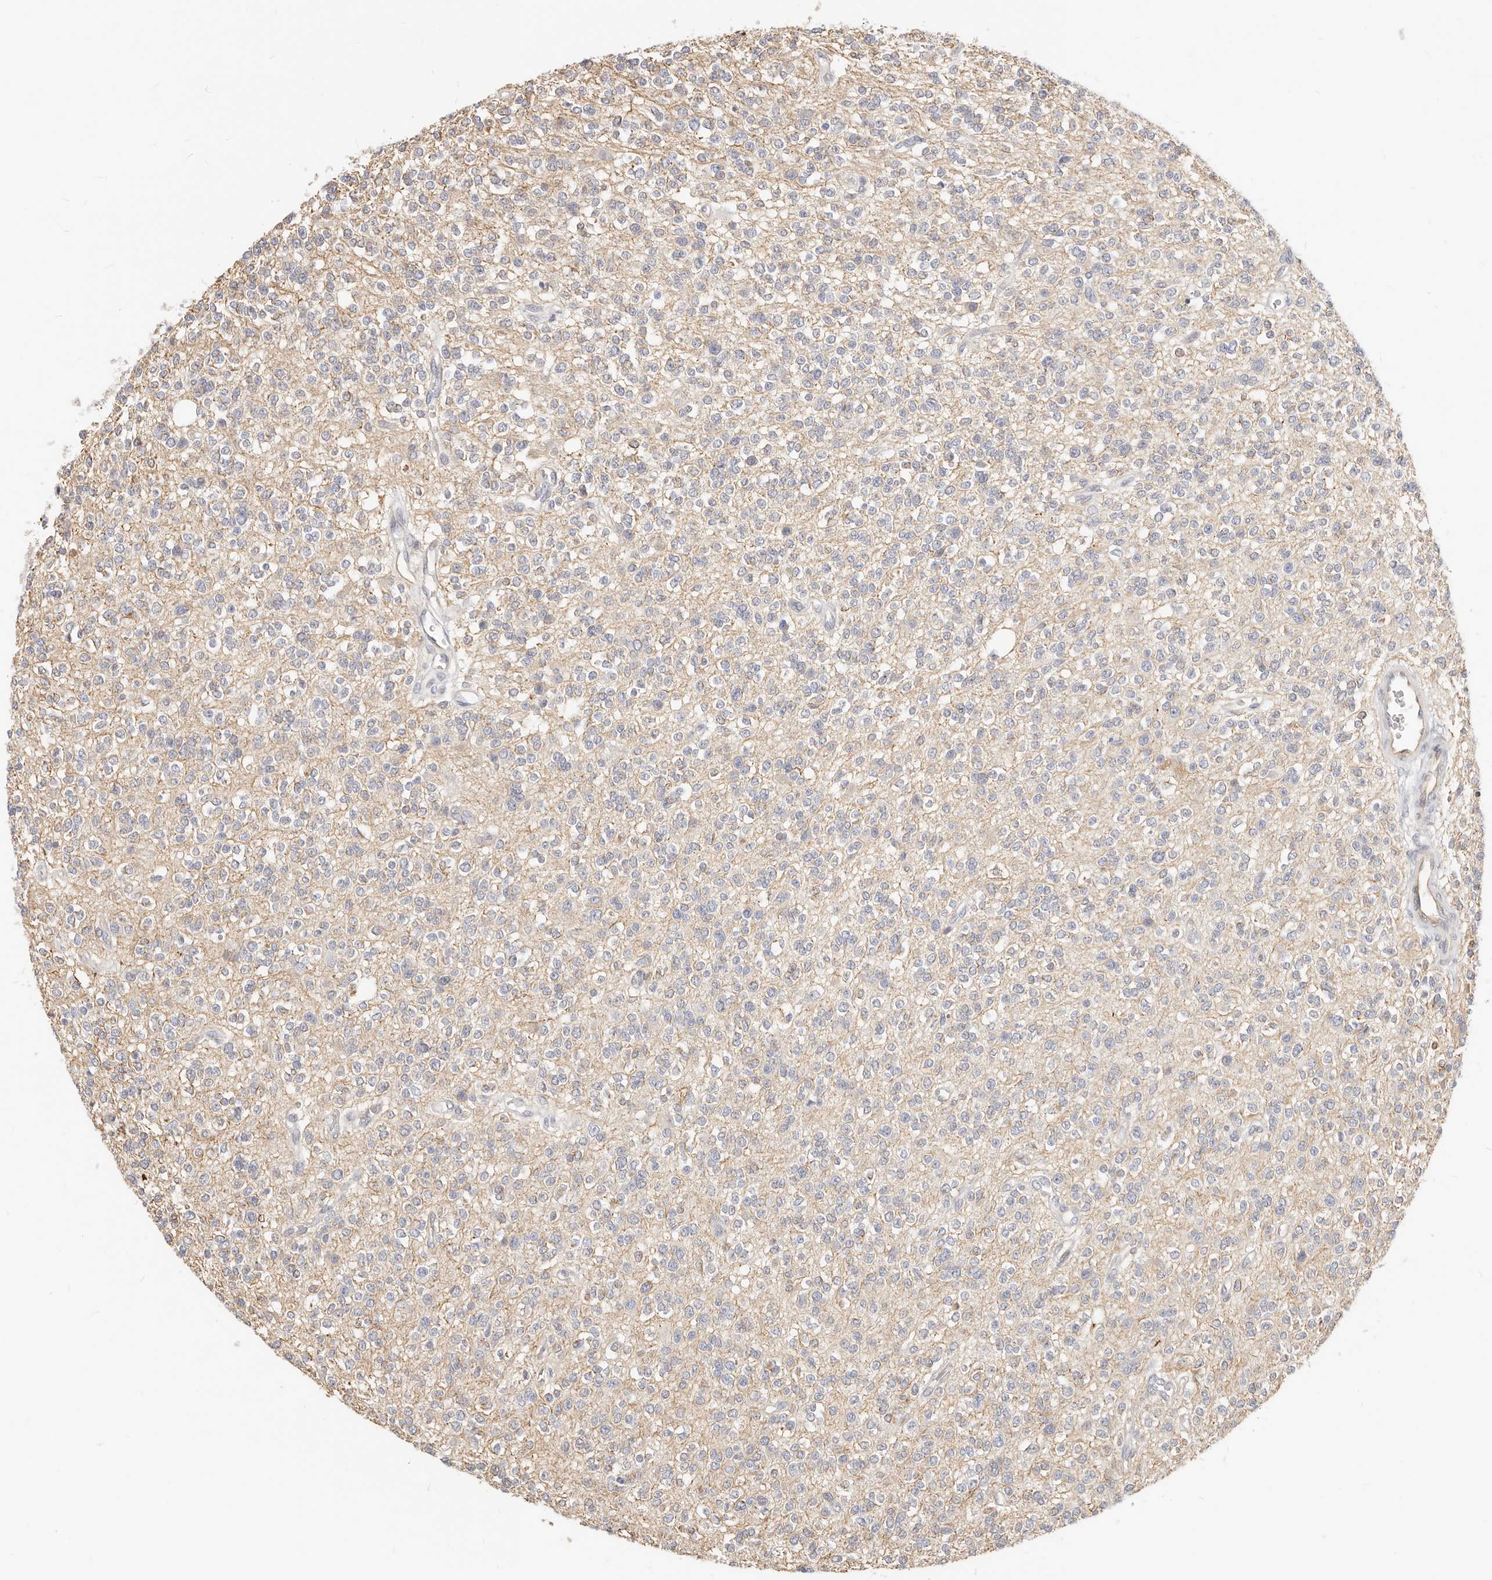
{"staining": {"intensity": "weak", "quantity": "<25%", "location": "cytoplasmic/membranous"}, "tissue": "glioma", "cell_type": "Tumor cells", "image_type": "cancer", "snomed": [{"axis": "morphology", "description": "Glioma, malignant, High grade"}, {"axis": "topography", "description": "Brain"}], "caption": "There is no significant expression in tumor cells of high-grade glioma (malignant). The staining is performed using DAB (3,3'-diaminobenzidine) brown chromogen with nuclei counter-stained in using hematoxylin.", "gene": "DTNBP1", "patient": {"sex": "male", "age": 34}}